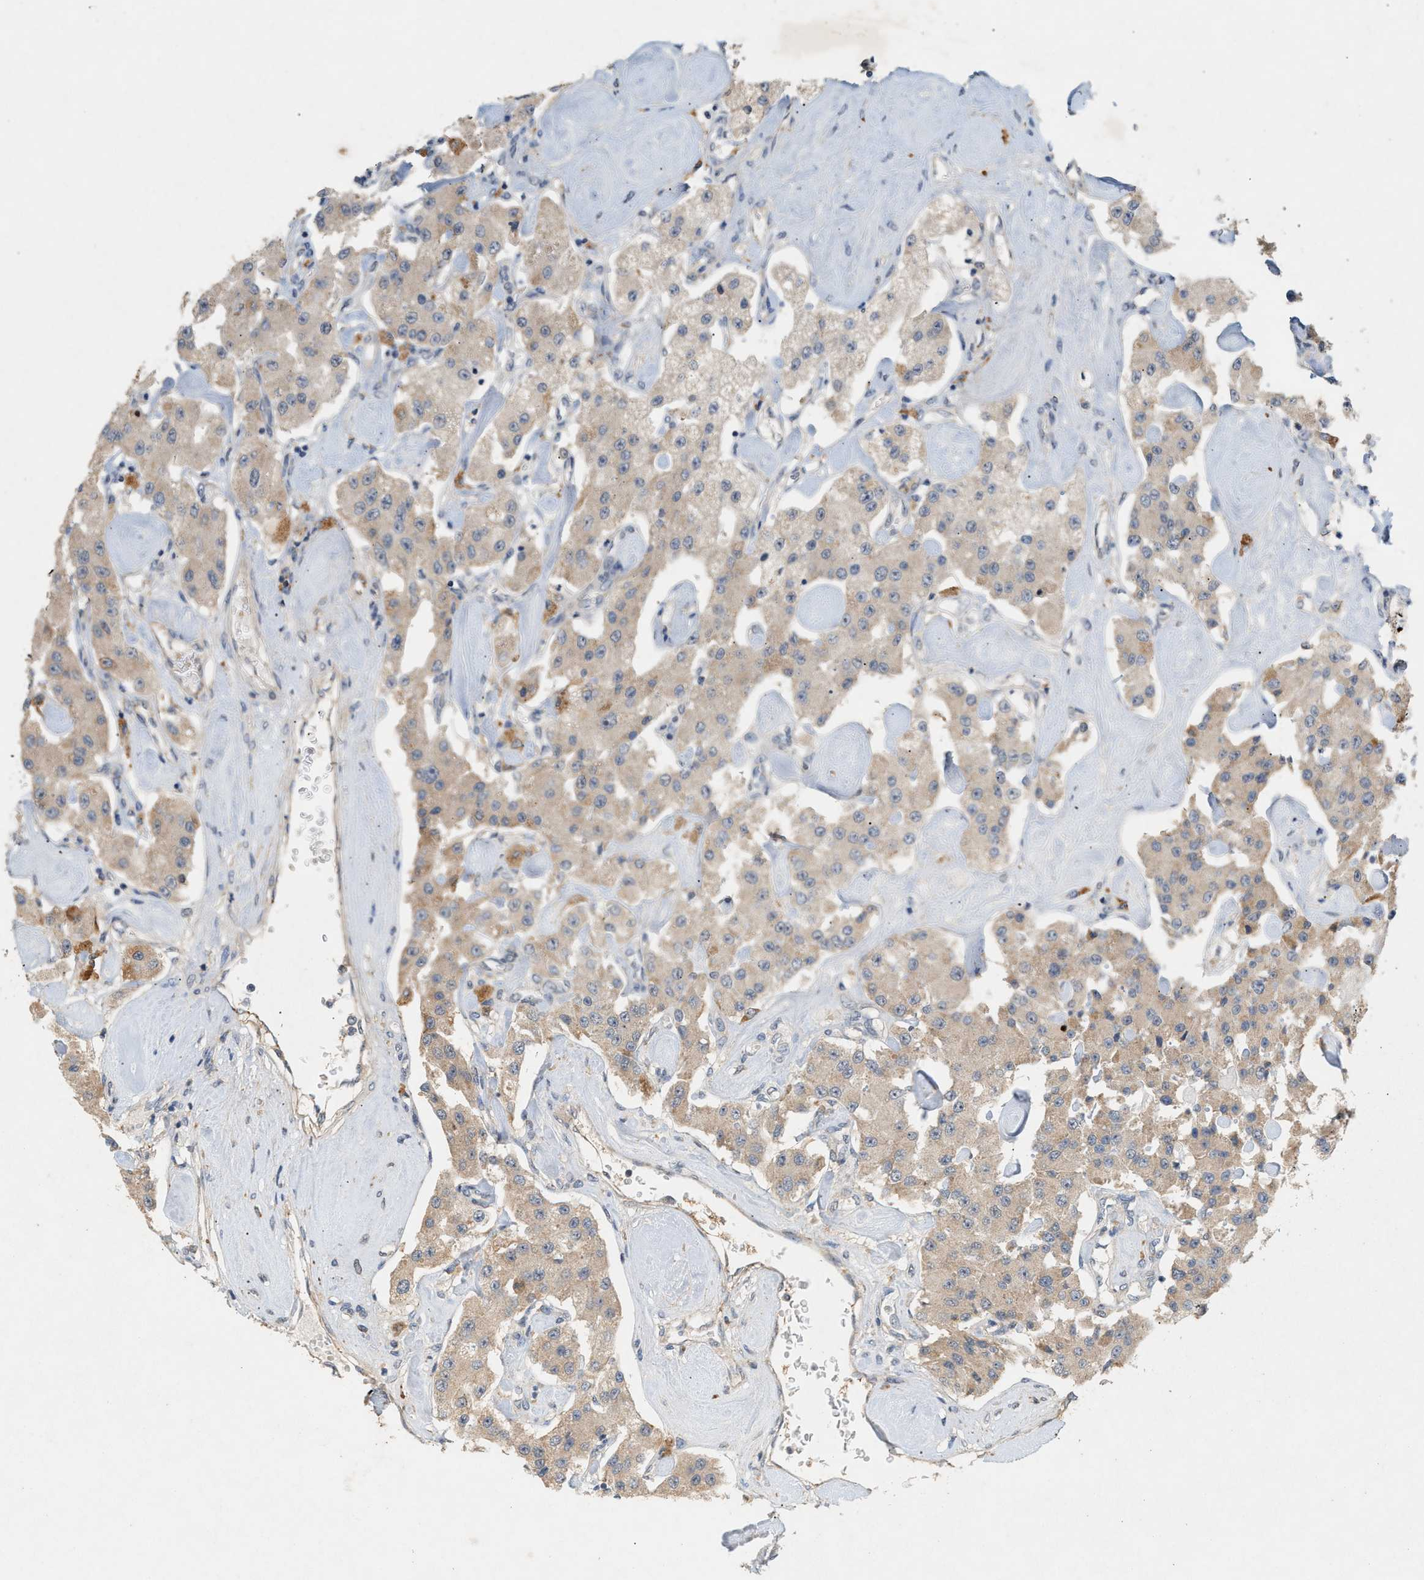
{"staining": {"intensity": "weak", "quantity": ">75%", "location": "cytoplasmic/membranous"}, "tissue": "carcinoid", "cell_type": "Tumor cells", "image_type": "cancer", "snomed": [{"axis": "morphology", "description": "Carcinoid, malignant, NOS"}, {"axis": "topography", "description": "Pancreas"}], "caption": "Protein analysis of carcinoid (malignant) tissue demonstrates weak cytoplasmic/membranous staining in approximately >75% of tumor cells.", "gene": "DCAF7", "patient": {"sex": "male", "age": 41}}